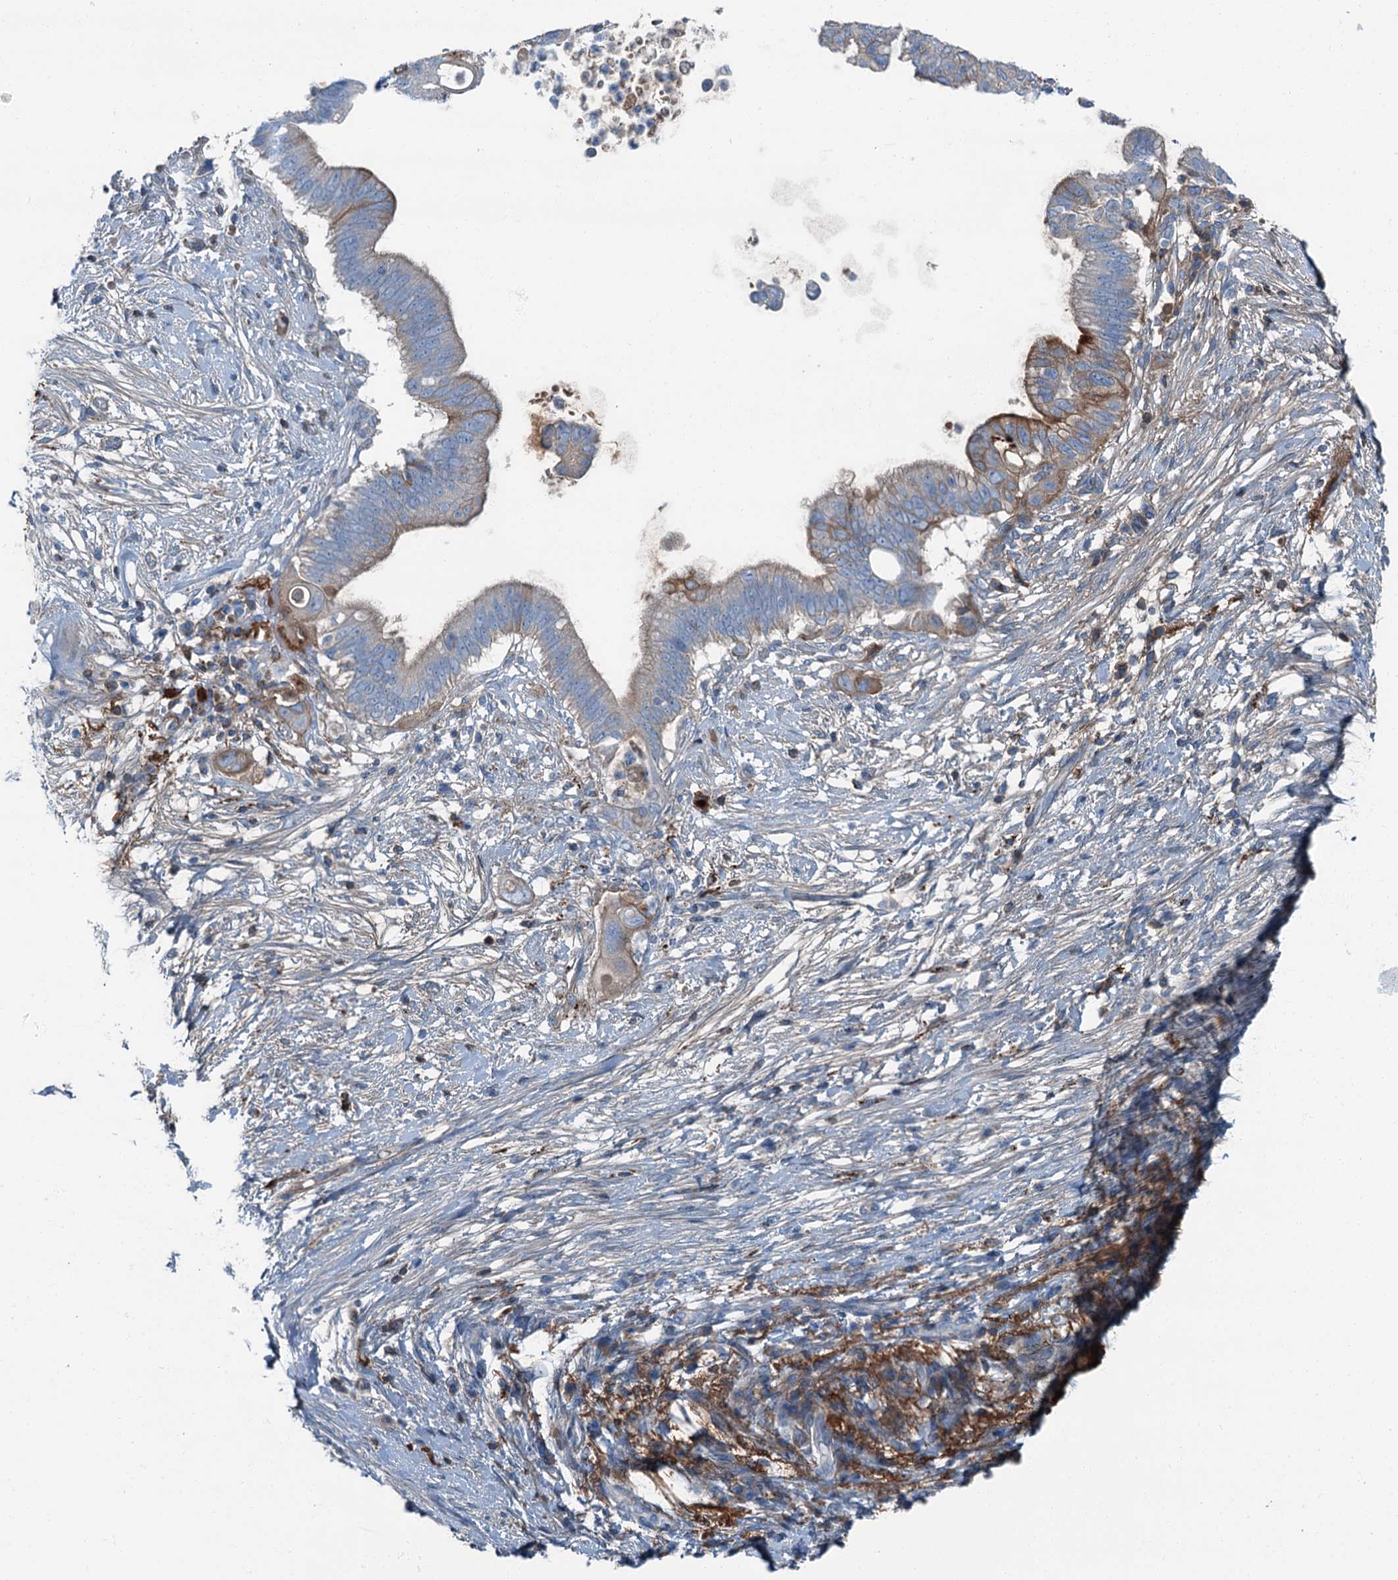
{"staining": {"intensity": "moderate", "quantity": "<25%", "location": "cytoplasmic/membranous"}, "tissue": "pancreatic cancer", "cell_type": "Tumor cells", "image_type": "cancer", "snomed": [{"axis": "morphology", "description": "Adenocarcinoma, NOS"}, {"axis": "topography", "description": "Pancreas"}], "caption": "Immunohistochemistry photomicrograph of neoplastic tissue: pancreatic cancer (adenocarcinoma) stained using immunohistochemistry (IHC) demonstrates low levels of moderate protein expression localized specifically in the cytoplasmic/membranous of tumor cells, appearing as a cytoplasmic/membranous brown color.", "gene": "AXL", "patient": {"sex": "male", "age": 68}}